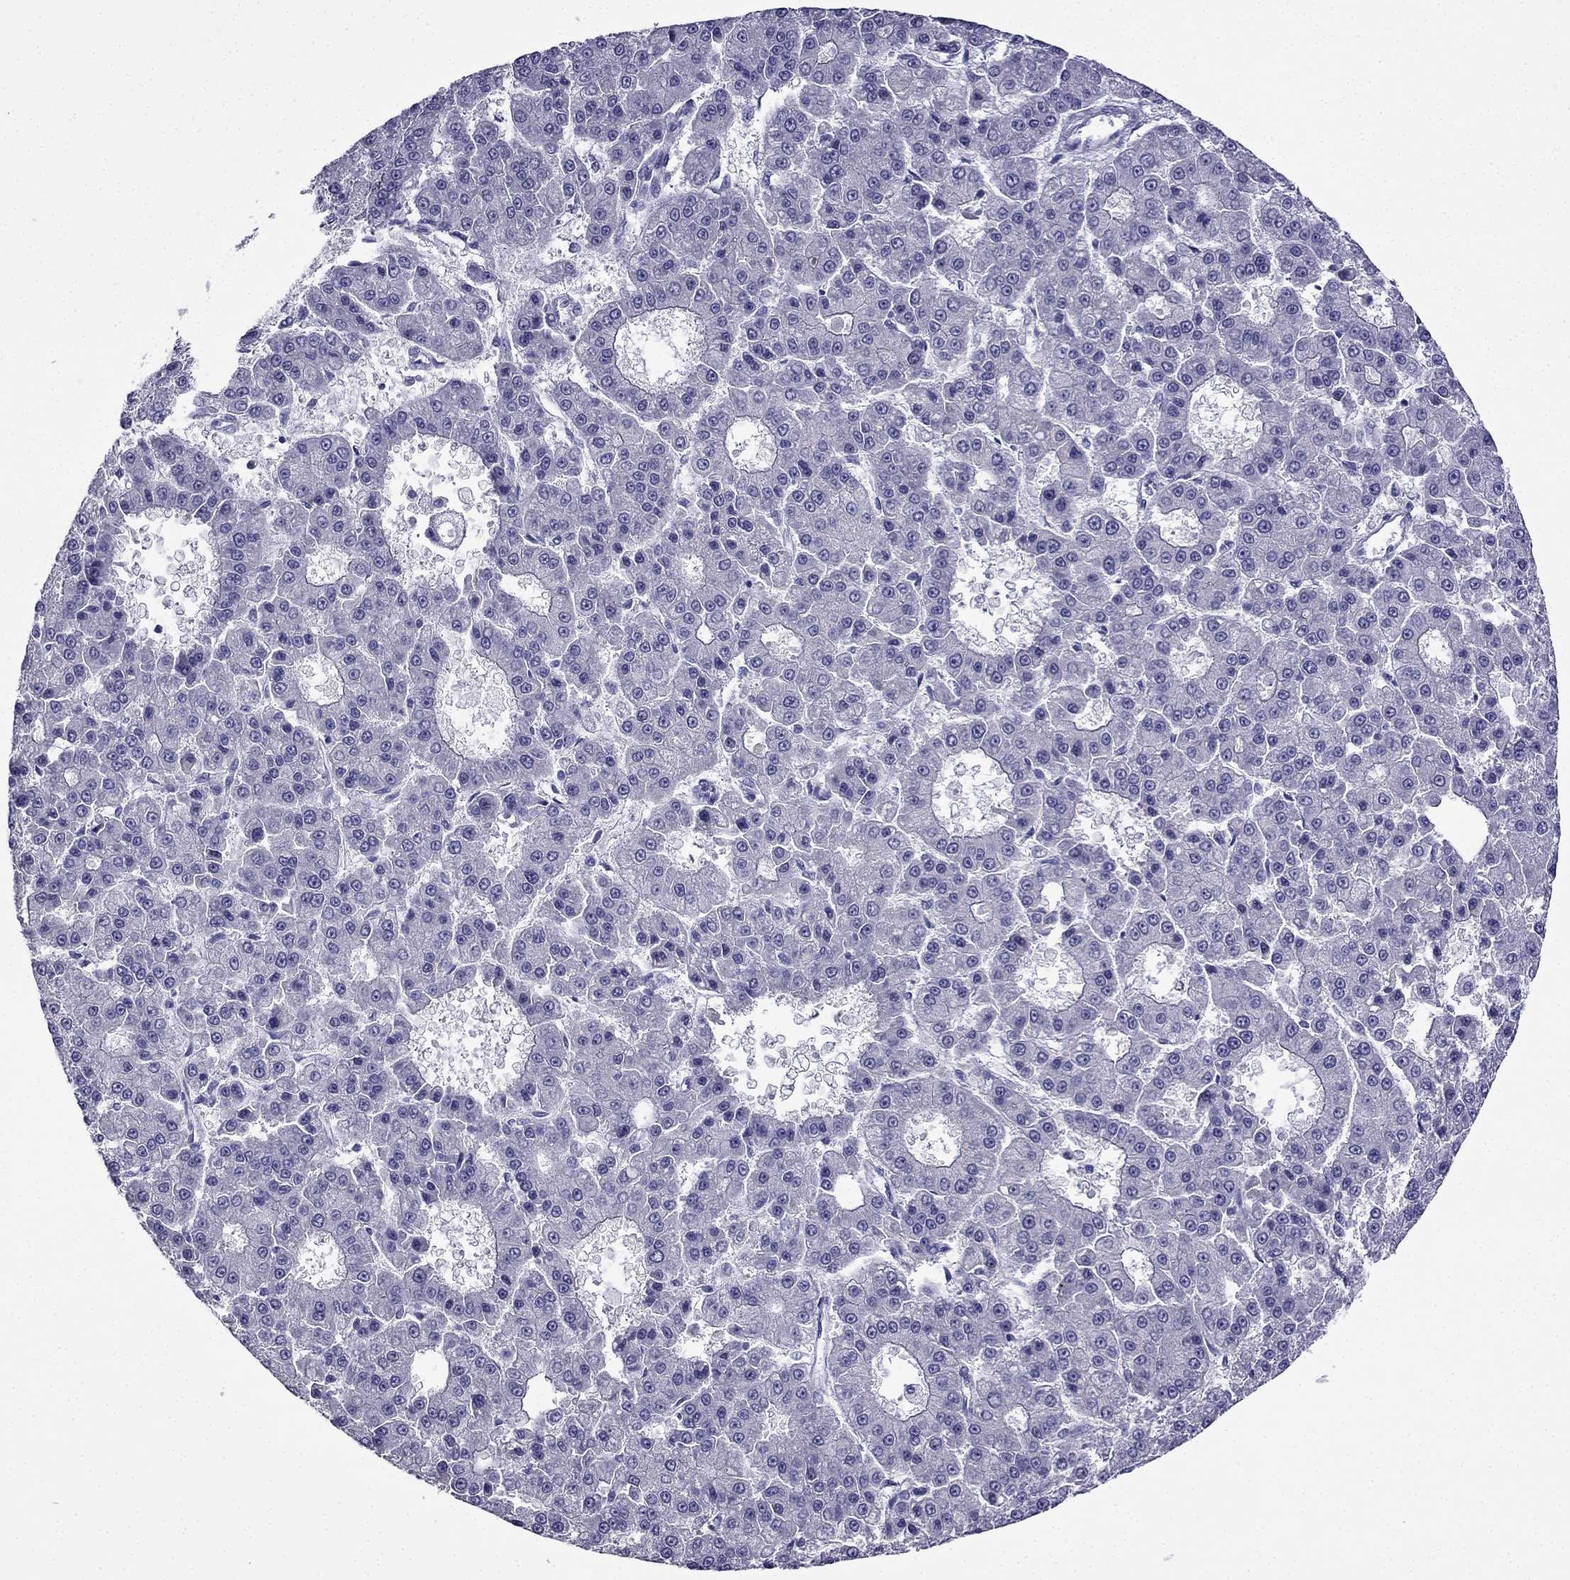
{"staining": {"intensity": "negative", "quantity": "none", "location": "none"}, "tissue": "liver cancer", "cell_type": "Tumor cells", "image_type": "cancer", "snomed": [{"axis": "morphology", "description": "Carcinoma, Hepatocellular, NOS"}, {"axis": "topography", "description": "Liver"}], "caption": "Immunohistochemistry (IHC) photomicrograph of liver hepatocellular carcinoma stained for a protein (brown), which reveals no staining in tumor cells.", "gene": "POM121L12", "patient": {"sex": "male", "age": 70}}